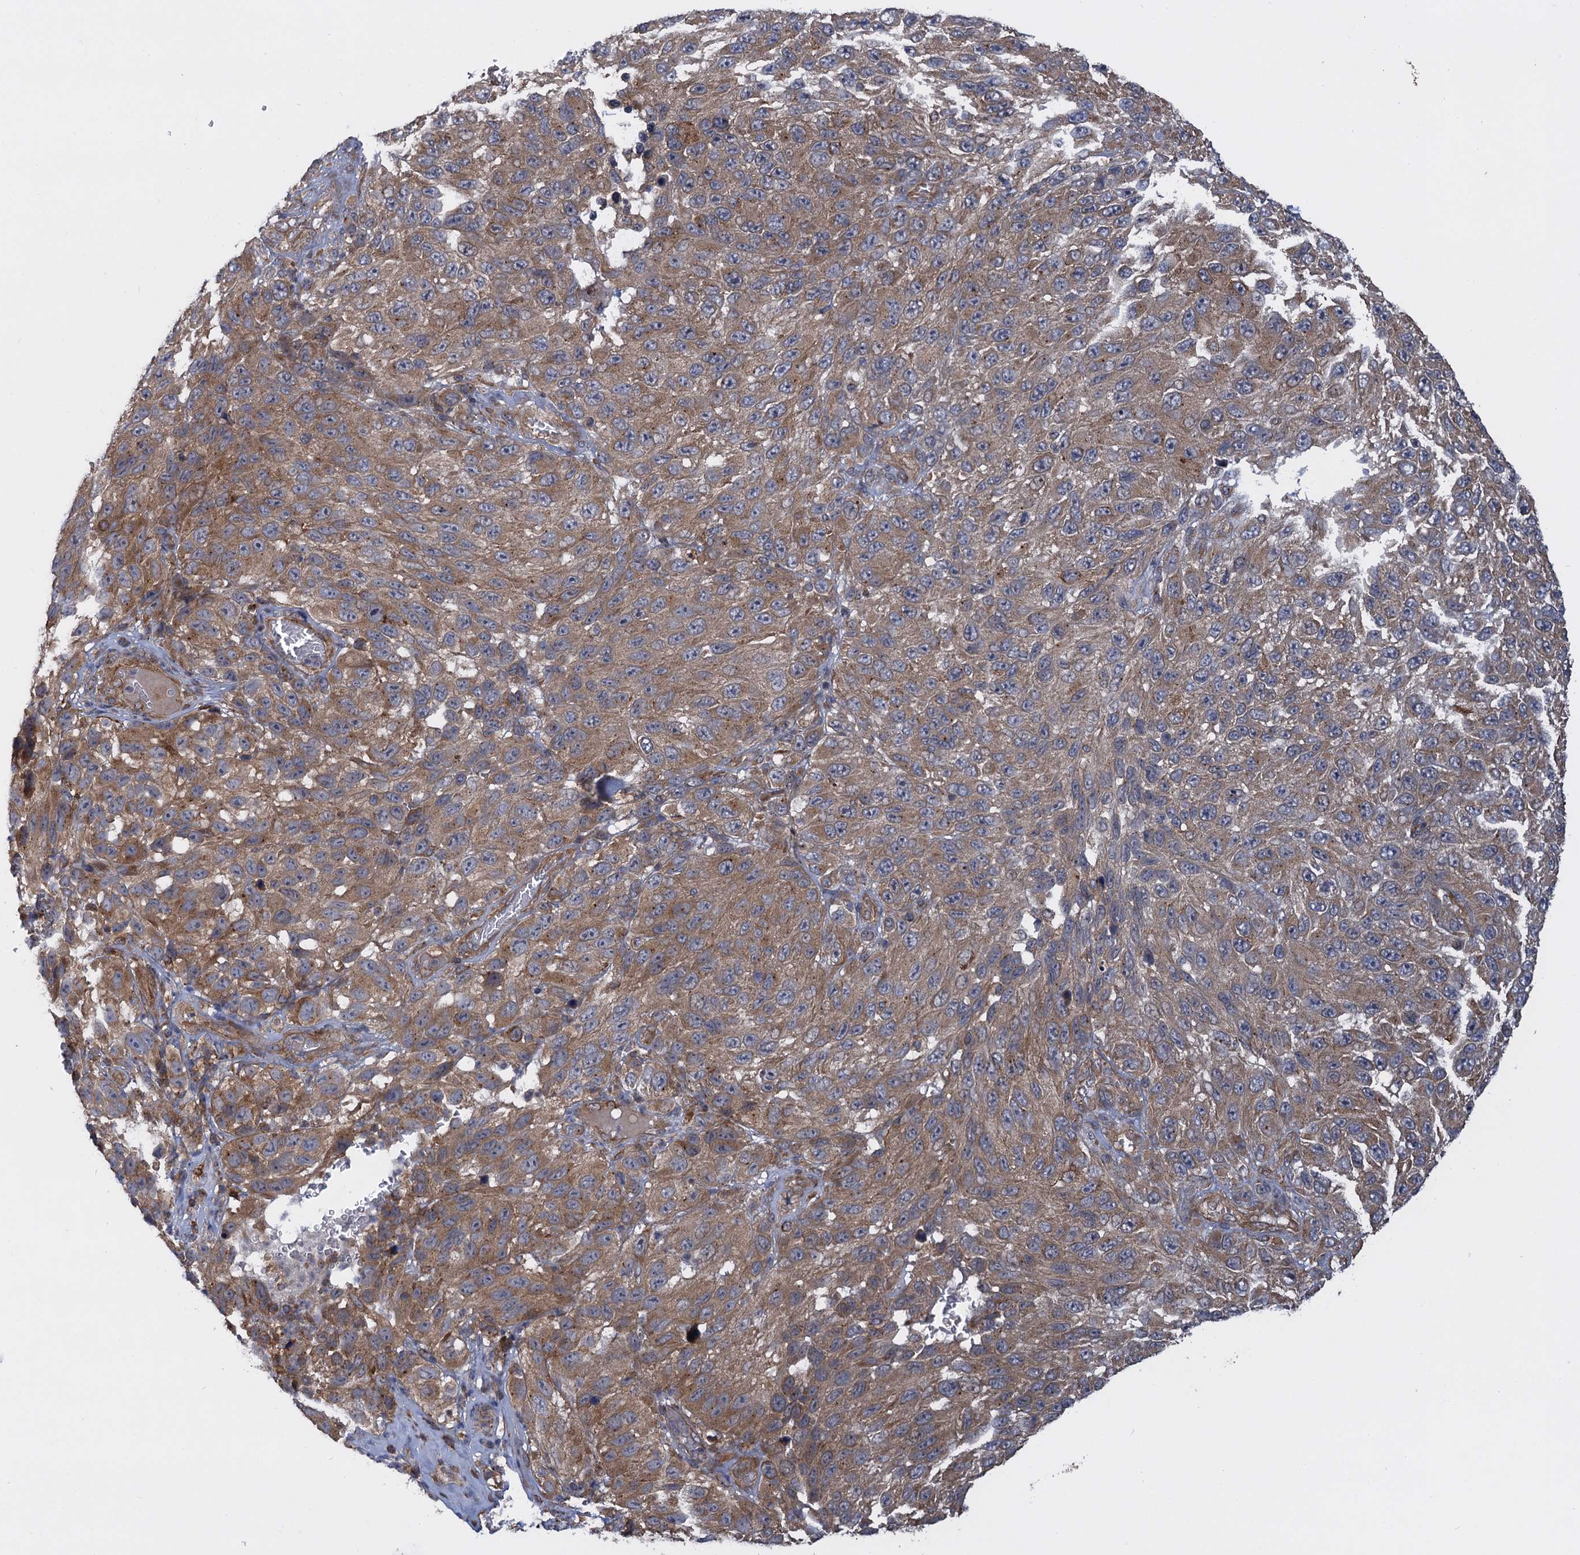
{"staining": {"intensity": "moderate", "quantity": ">75%", "location": "cytoplasmic/membranous"}, "tissue": "melanoma", "cell_type": "Tumor cells", "image_type": "cancer", "snomed": [{"axis": "morphology", "description": "Malignant melanoma, NOS"}, {"axis": "topography", "description": "Skin"}], "caption": "Brown immunohistochemical staining in malignant melanoma exhibits moderate cytoplasmic/membranous staining in approximately >75% of tumor cells.", "gene": "HAUS1", "patient": {"sex": "female", "age": 96}}